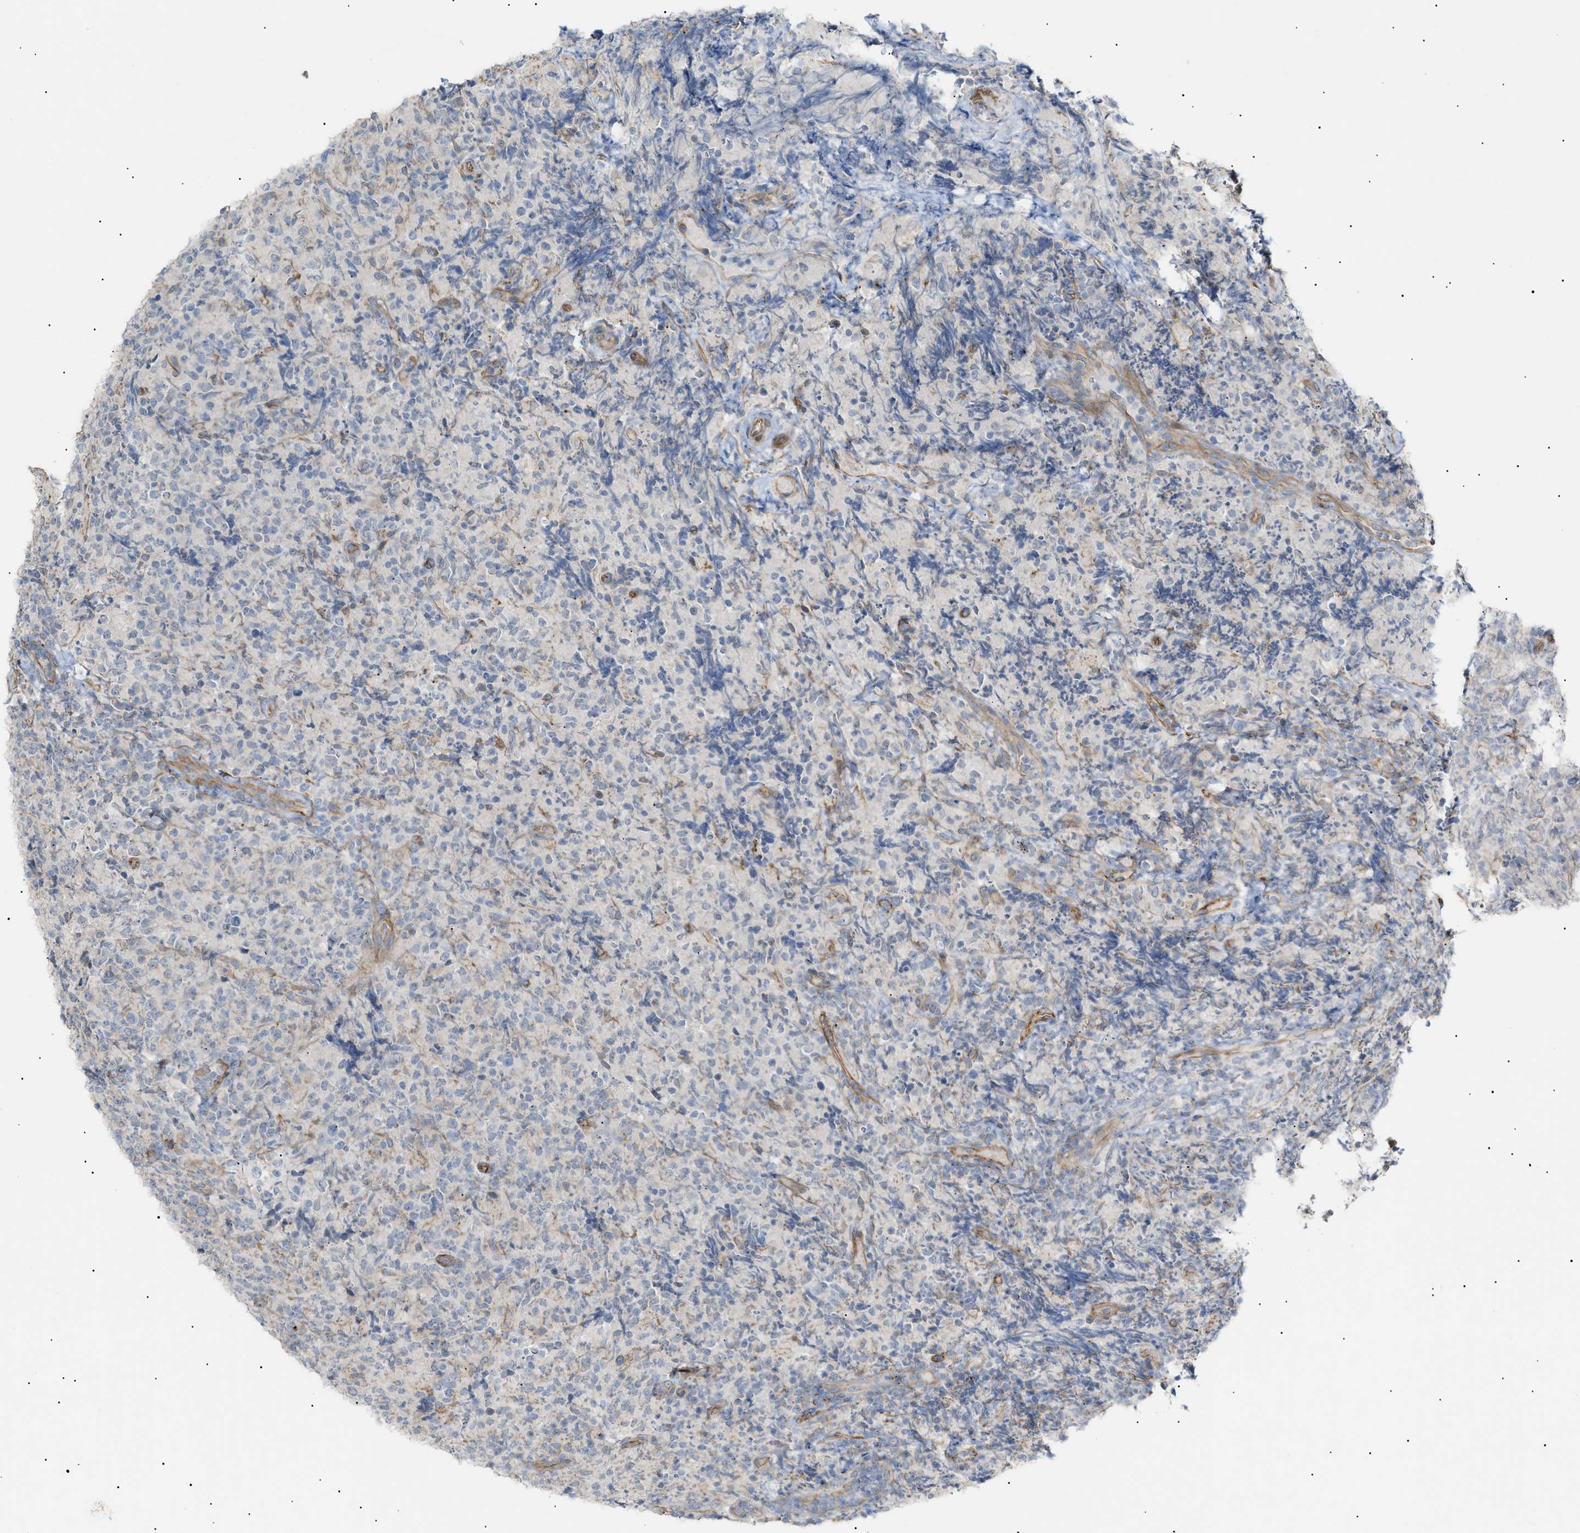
{"staining": {"intensity": "negative", "quantity": "none", "location": "none"}, "tissue": "lymphoma", "cell_type": "Tumor cells", "image_type": "cancer", "snomed": [{"axis": "morphology", "description": "Malignant lymphoma, non-Hodgkin's type, High grade"}, {"axis": "topography", "description": "Tonsil"}], "caption": "IHC of lymphoma exhibits no staining in tumor cells. (DAB immunohistochemistry (IHC), high magnification).", "gene": "ZFHX2", "patient": {"sex": "female", "age": 36}}